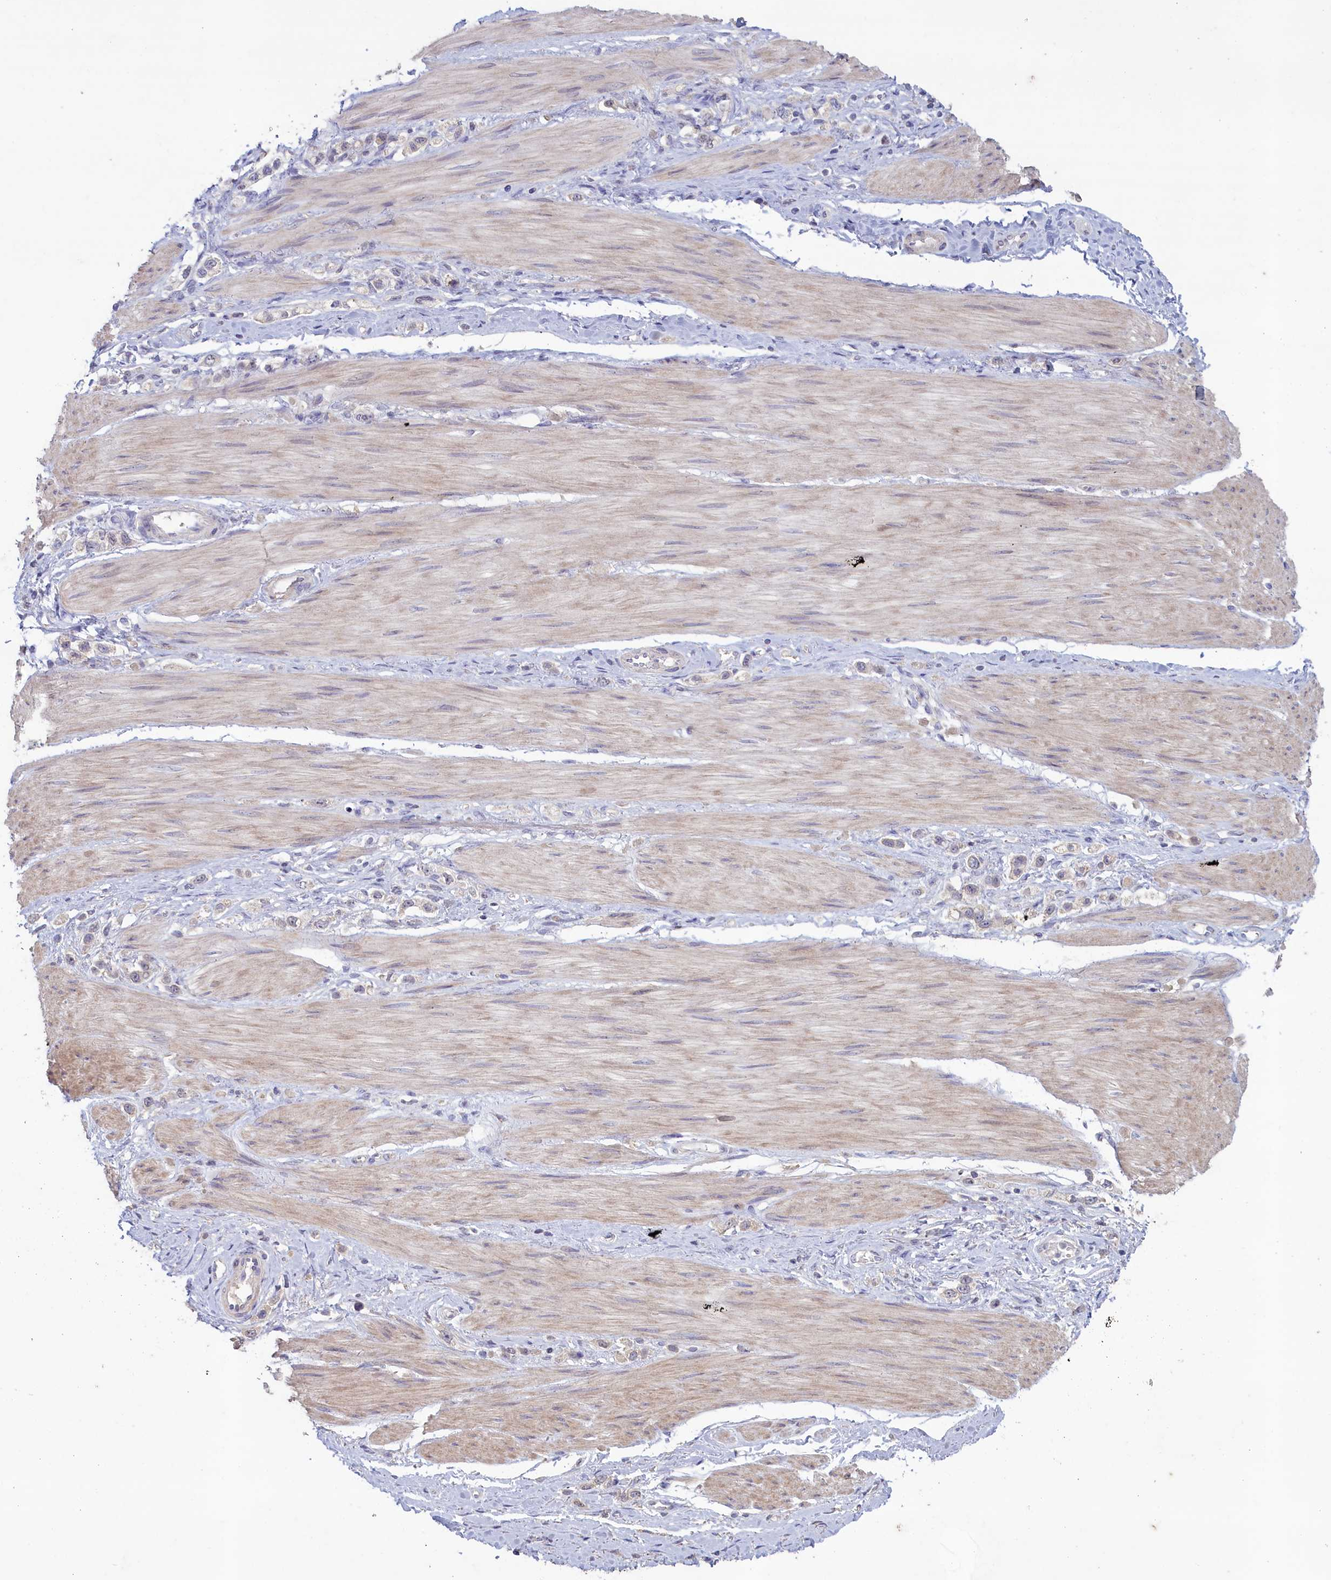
{"staining": {"intensity": "negative", "quantity": "none", "location": "none"}, "tissue": "stomach cancer", "cell_type": "Tumor cells", "image_type": "cancer", "snomed": [{"axis": "morphology", "description": "Adenocarcinoma, NOS"}, {"axis": "topography", "description": "Stomach"}], "caption": "Stomach adenocarcinoma stained for a protein using immunohistochemistry (IHC) shows no positivity tumor cells.", "gene": "ATF7IP2", "patient": {"sex": "female", "age": 65}}